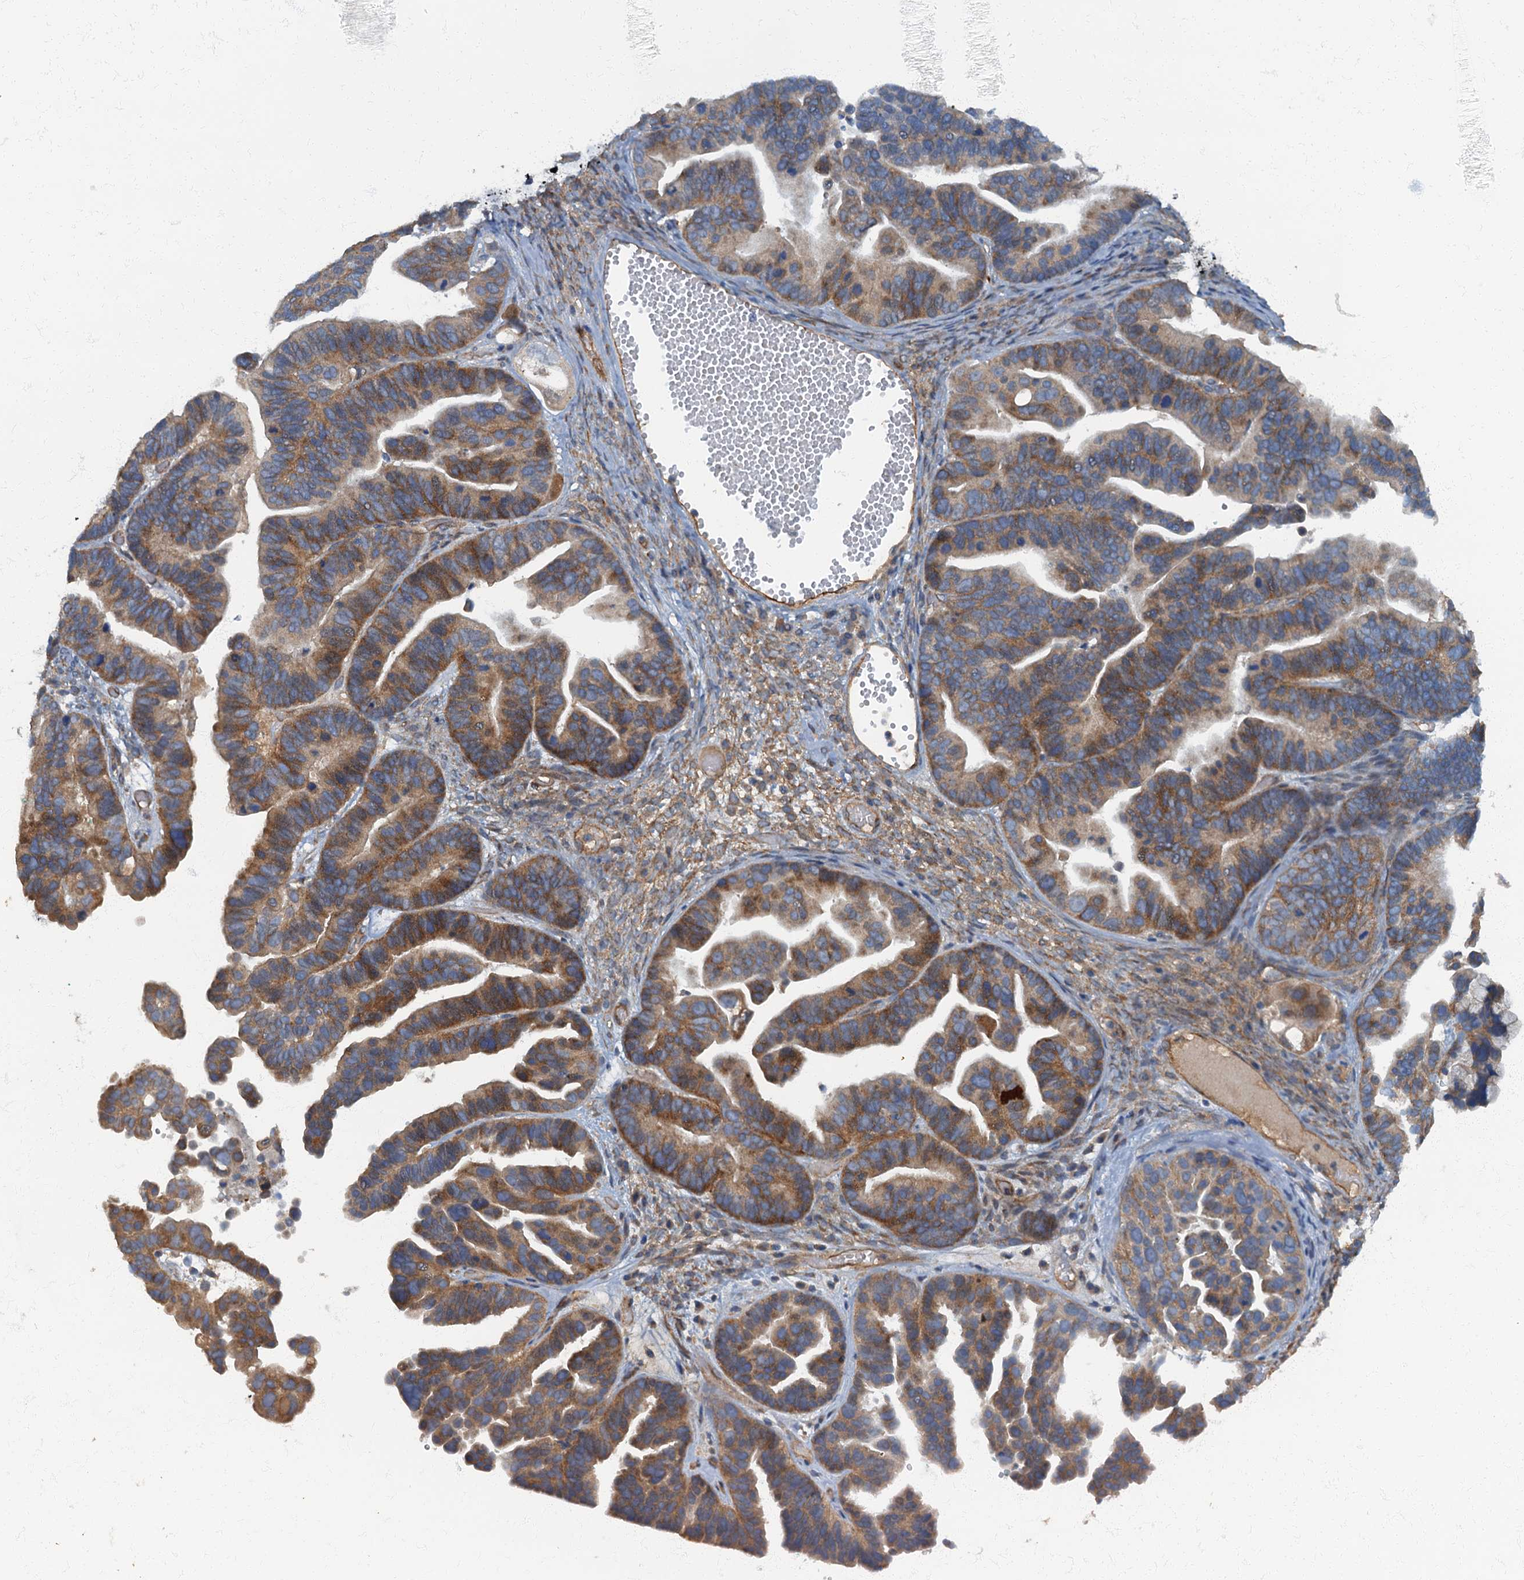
{"staining": {"intensity": "moderate", "quantity": ">75%", "location": "cytoplasmic/membranous"}, "tissue": "ovarian cancer", "cell_type": "Tumor cells", "image_type": "cancer", "snomed": [{"axis": "morphology", "description": "Cystadenocarcinoma, serous, NOS"}, {"axis": "topography", "description": "Ovary"}], "caption": "Protein staining of serous cystadenocarcinoma (ovarian) tissue demonstrates moderate cytoplasmic/membranous positivity in approximately >75% of tumor cells.", "gene": "ARL11", "patient": {"sex": "female", "age": 56}}